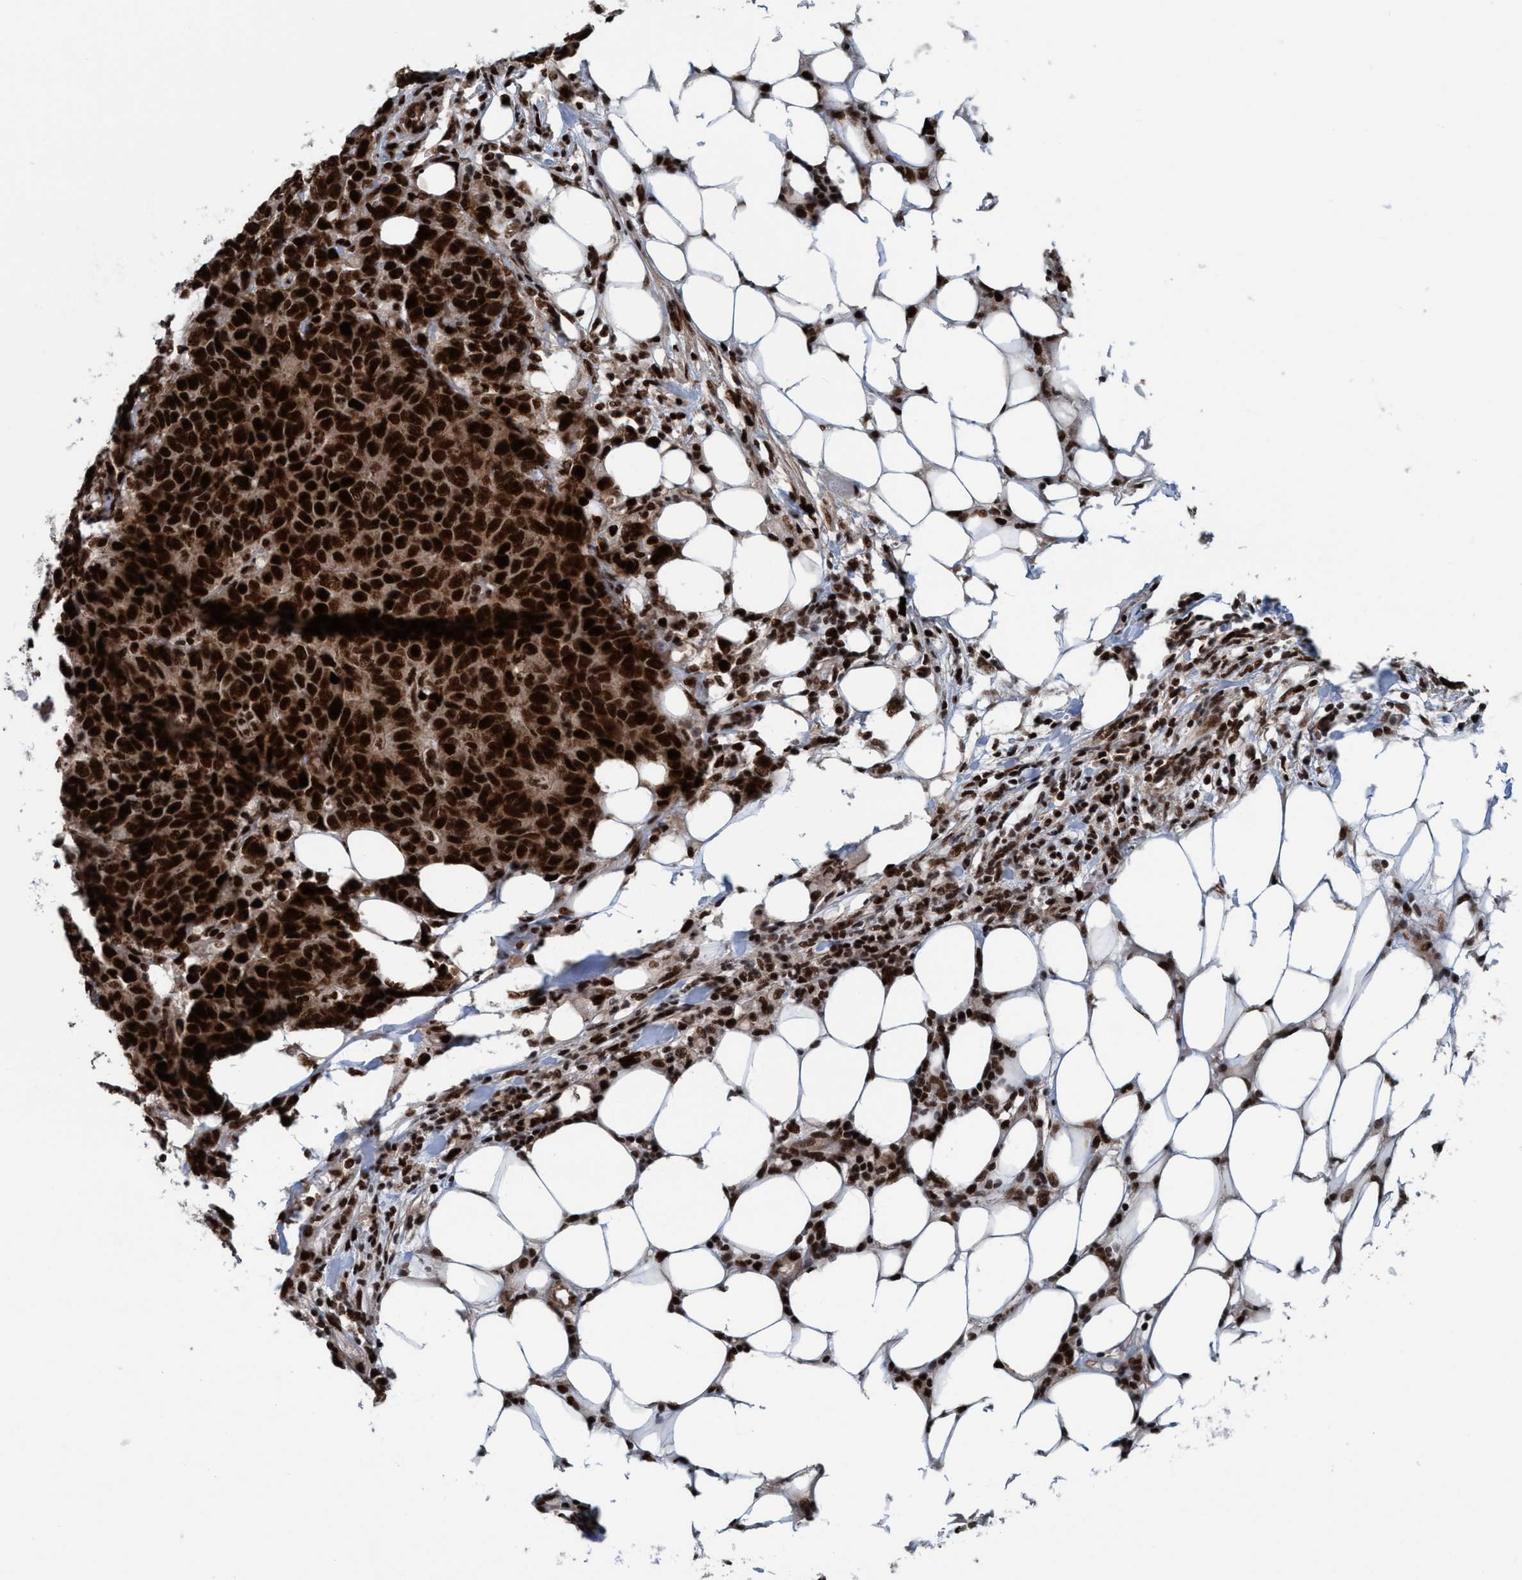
{"staining": {"intensity": "strong", "quantity": ">75%", "location": "cytoplasmic/membranous,nuclear"}, "tissue": "colorectal cancer", "cell_type": "Tumor cells", "image_type": "cancer", "snomed": [{"axis": "morphology", "description": "Adenocarcinoma, NOS"}, {"axis": "topography", "description": "Colon"}], "caption": "Protein staining of colorectal cancer (adenocarcinoma) tissue displays strong cytoplasmic/membranous and nuclear staining in approximately >75% of tumor cells.", "gene": "TOPBP1", "patient": {"sex": "female", "age": 86}}